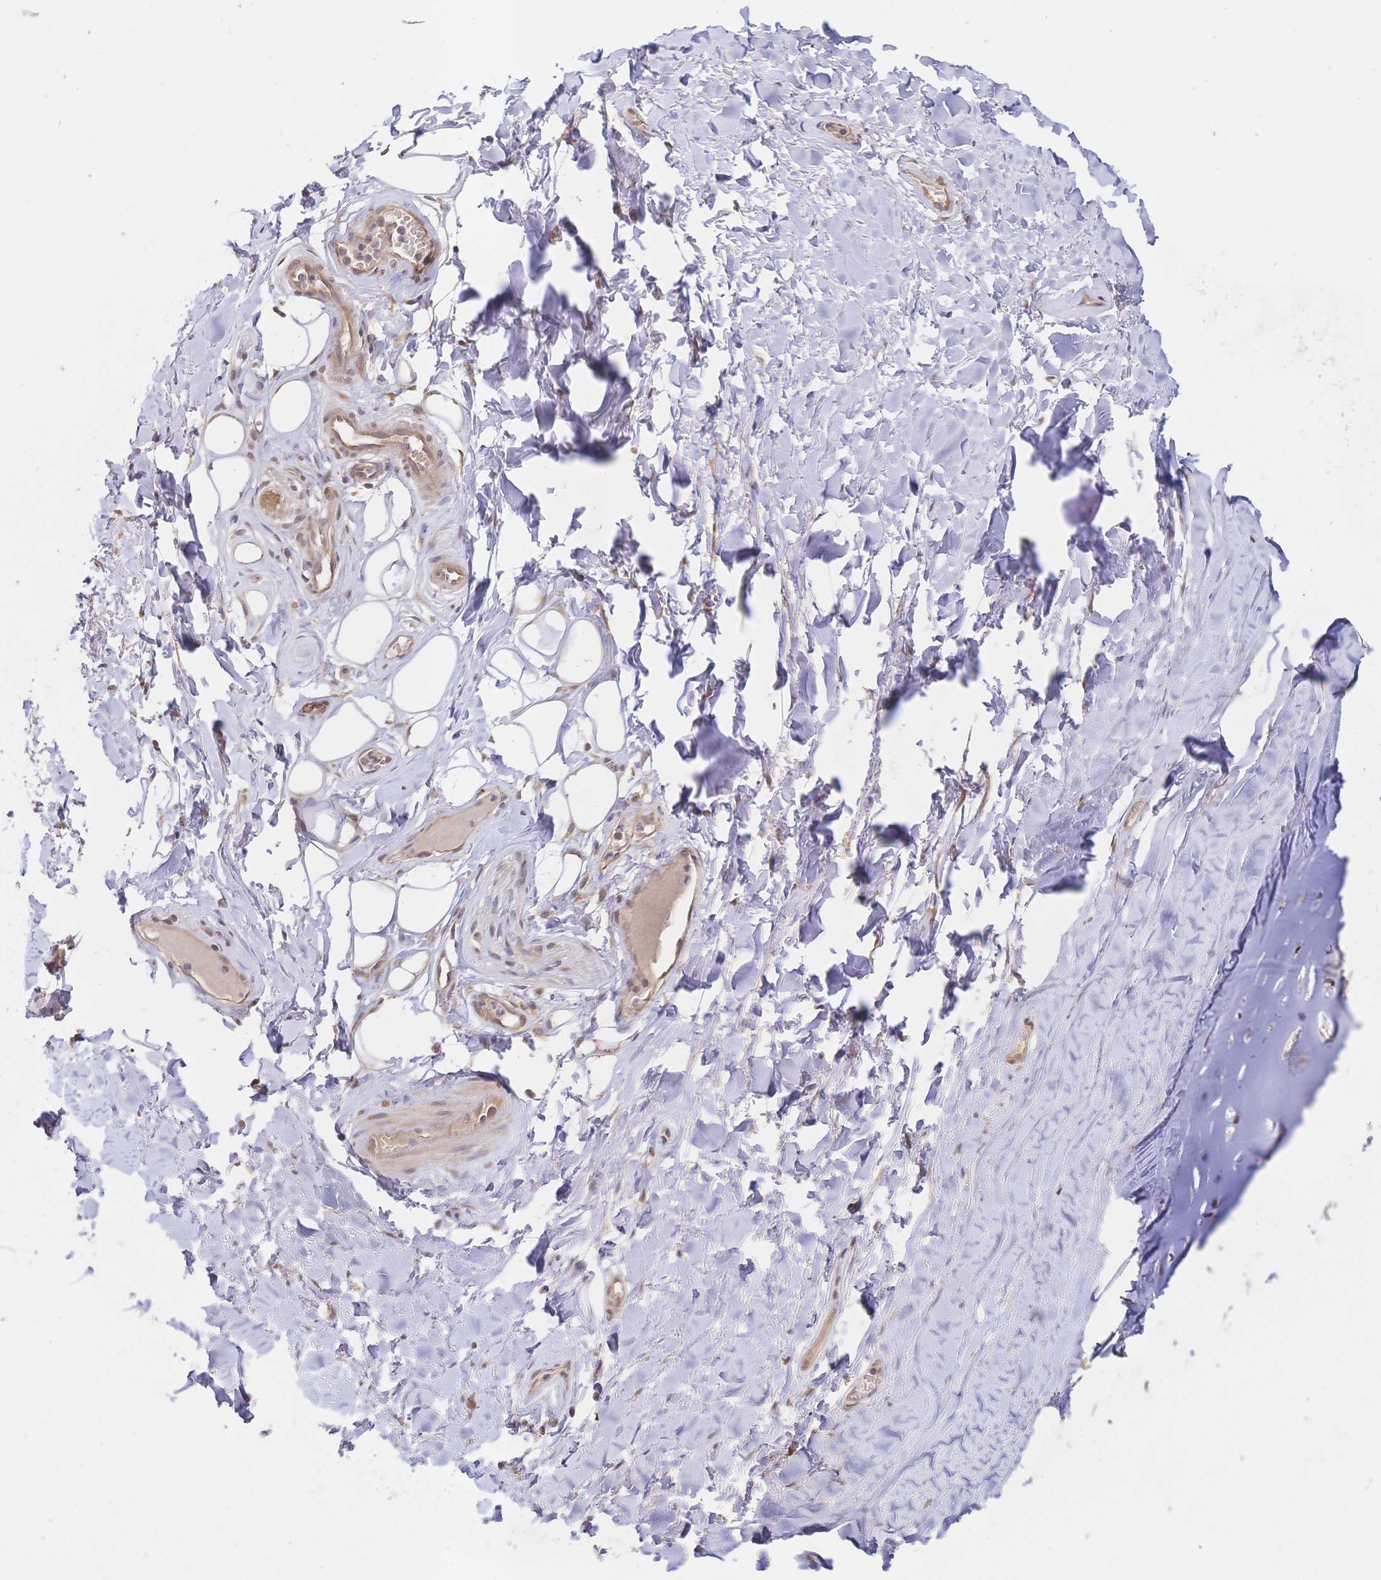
{"staining": {"intensity": "negative", "quantity": "none", "location": "none"}, "tissue": "adipose tissue", "cell_type": "Adipocytes", "image_type": "normal", "snomed": [{"axis": "morphology", "description": "Normal tissue, NOS"}, {"axis": "topography", "description": "Cartilage tissue"}, {"axis": "topography", "description": "Nasopharynx"}, {"axis": "topography", "description": "Thyroid gland"}], "caption": "This is a histopathology image of IHC staining of benign adipose tissue, which shows no staining in adipocytes. The staining was performed using DAB (3,3'-diaminobenzidine) to visualize the protein expression in brown, while the nuclei were stained in blue with hematoxylin (Magnification: 20x).", "gene": "LMO4", "patient": {"sex": "male", "age": 63}}